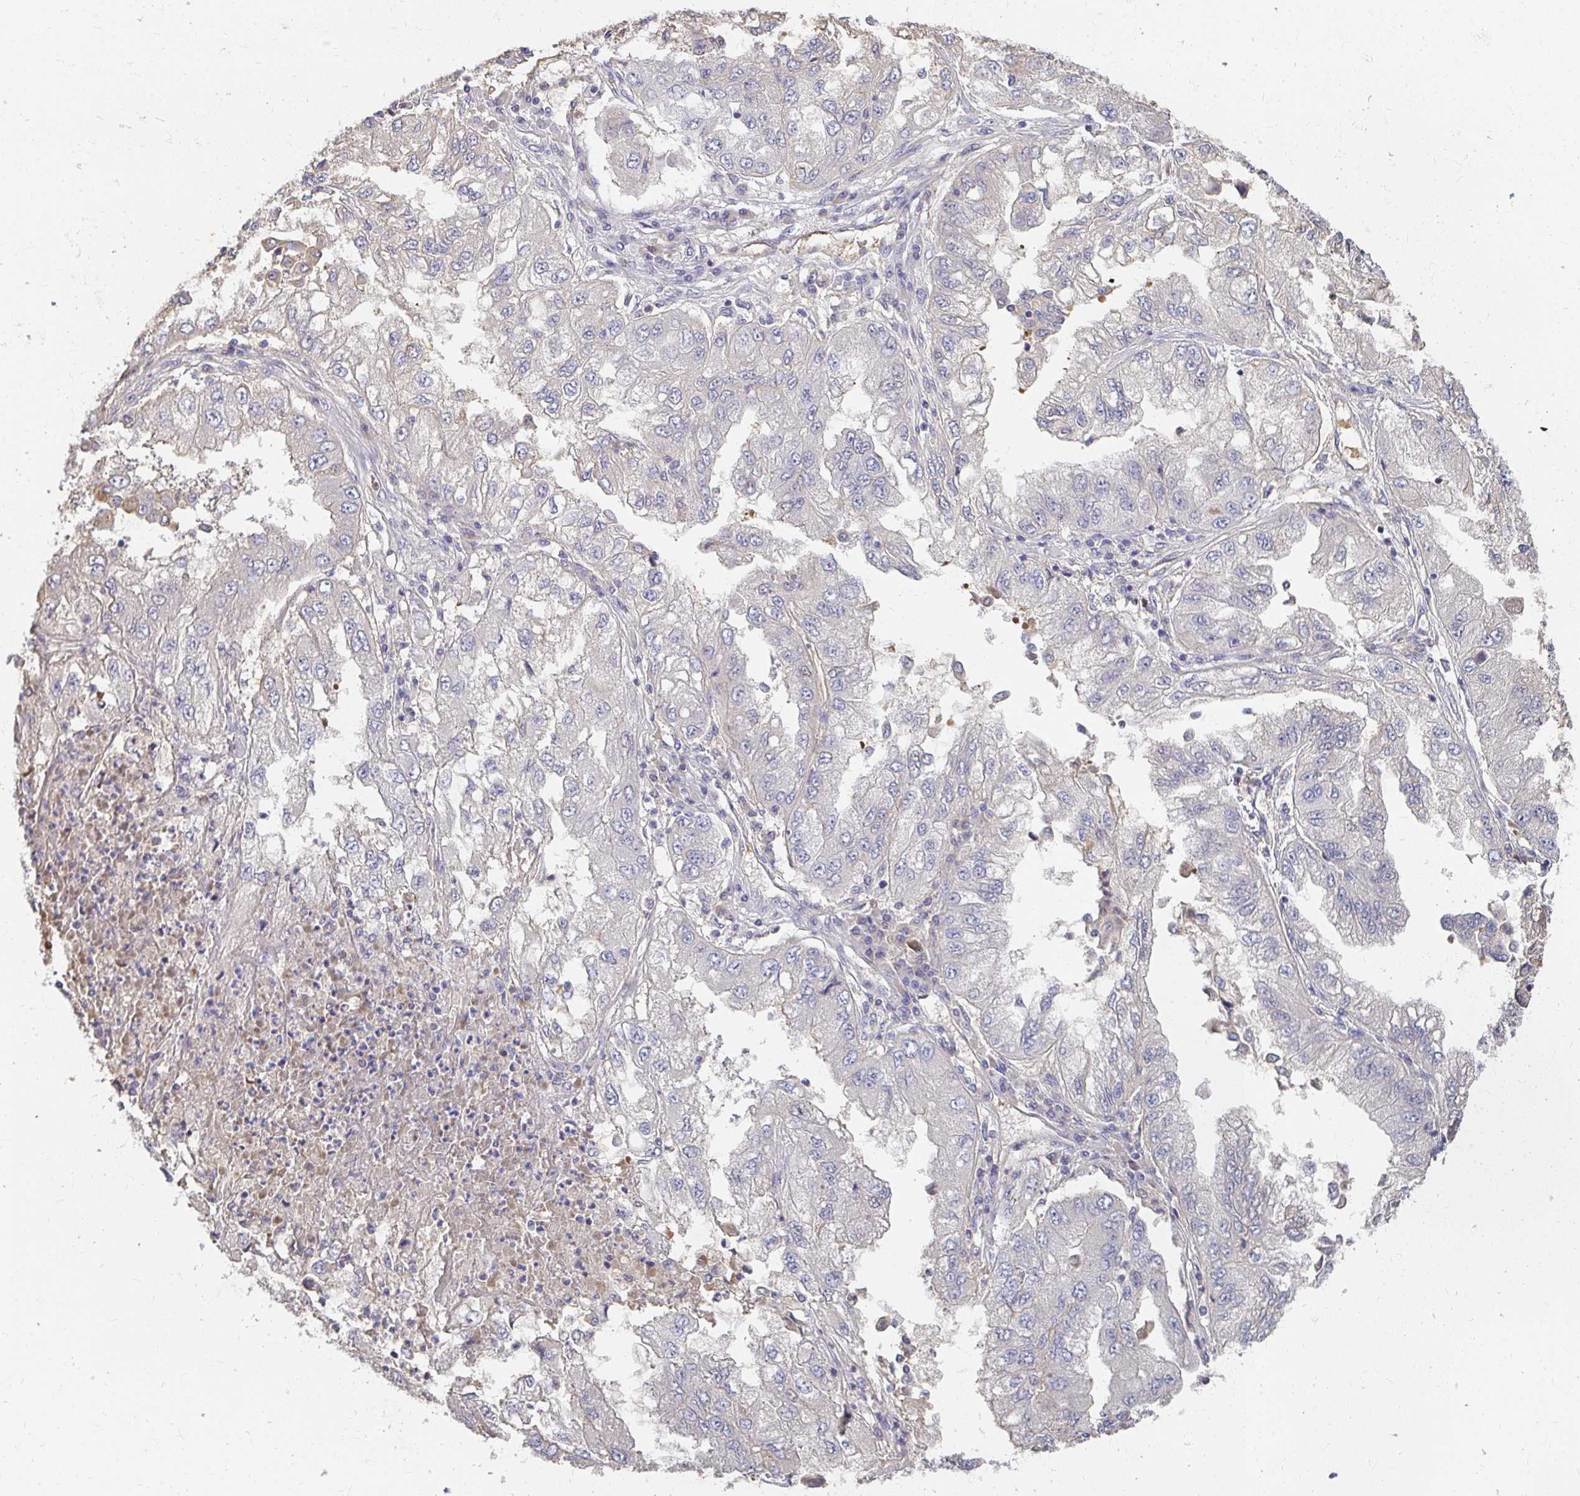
{"staining": {"intensity": "negative", "quantity": "none", "location": "none"}, "tissue": "lung cancer", "cell_type": "Tumor cells", "image_type": "cancer", "snomed": [{"axis": "morphology", "description": "Adenocarcinoma, NOS"}, {"axis": "morphology", "description": "Adenocarcinoma primary or metastatic"}, {"axis": "topography", "description": "Lung"}], "caption": "A micrograph of human lung cancer is negative for staining in tumor cells.", "gene": "LOXL4", "patient": {"sex": "male", "age": 74}}